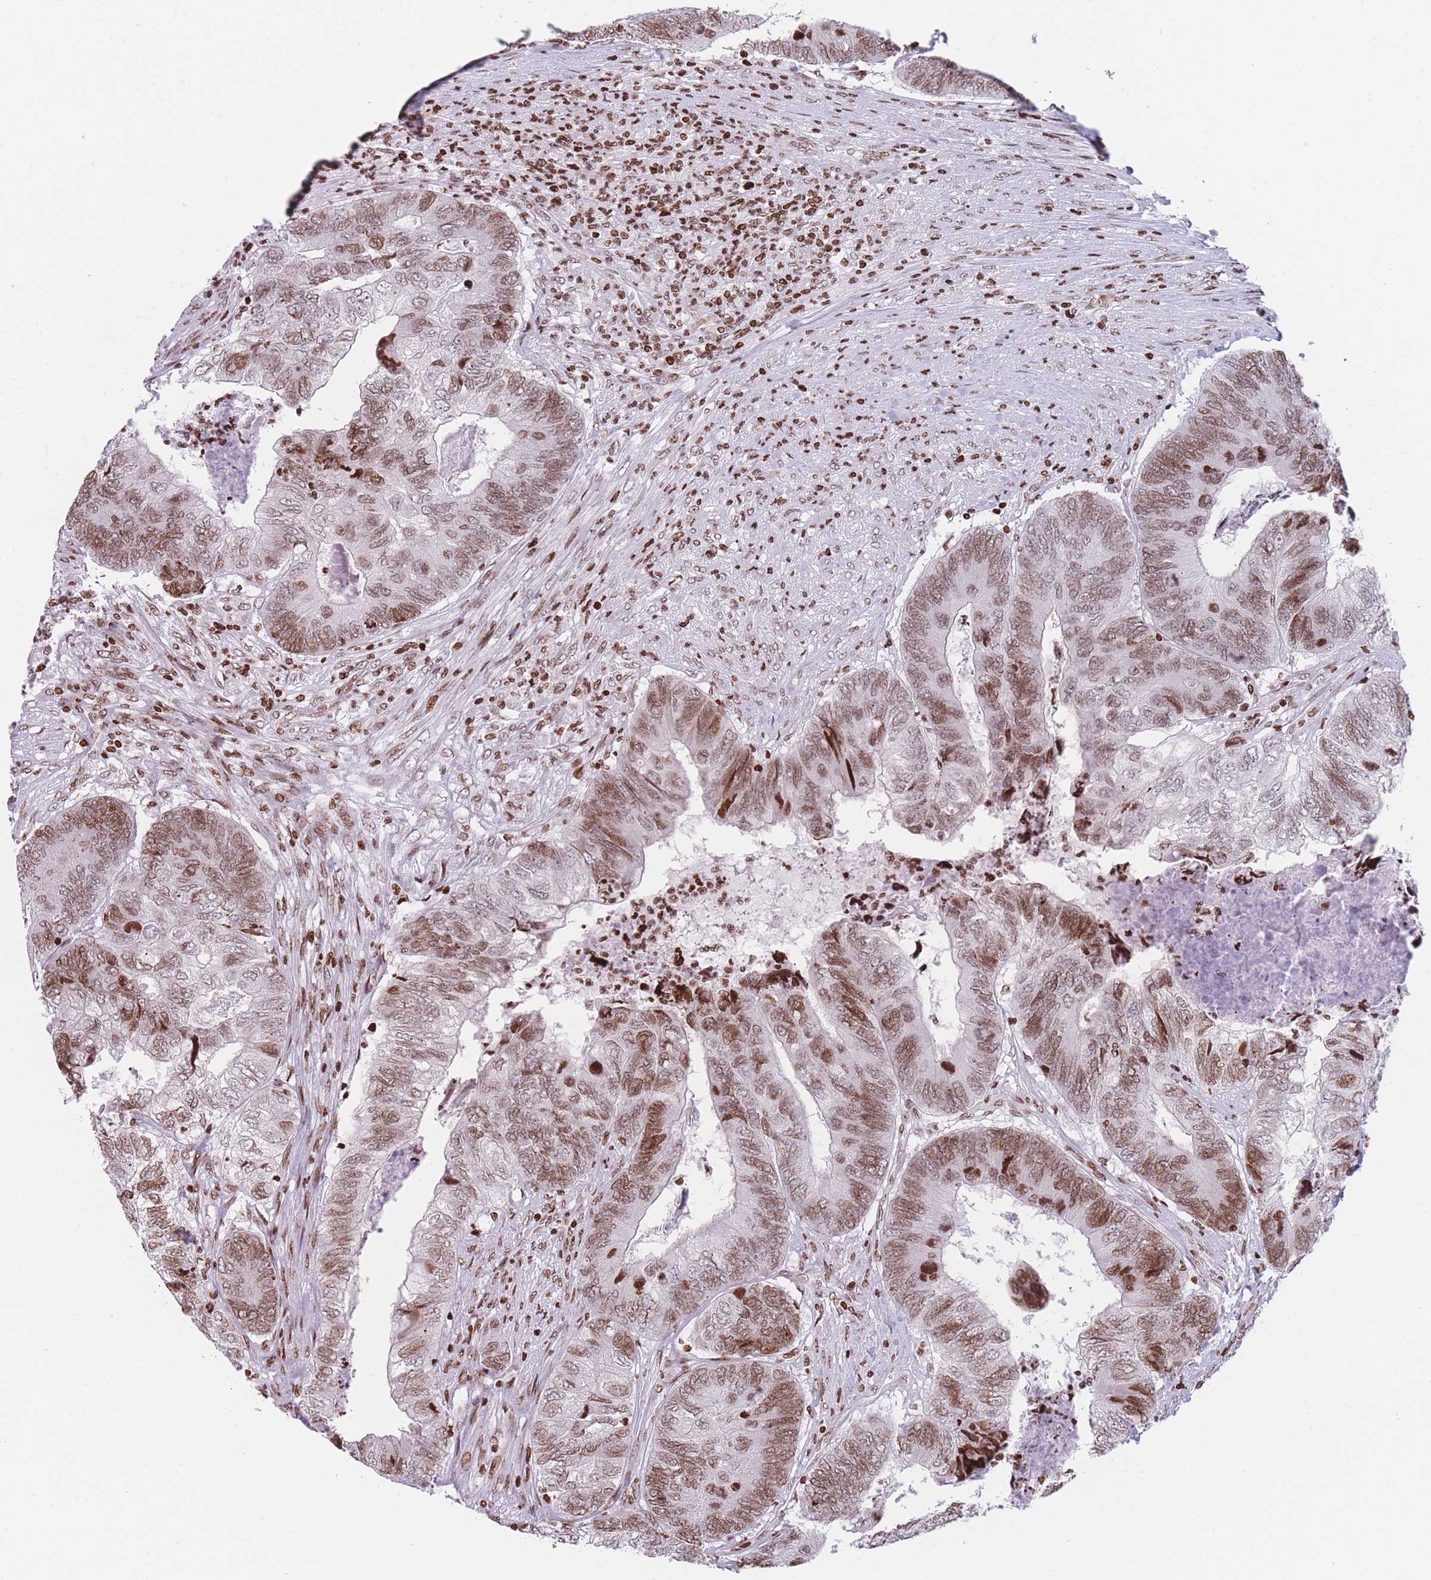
{"staining": {"intensity": "moderate", "quantity": ">75%", "location": "nuclear"}, "tissue": "colorectal cancer", "cell_type": "Tumor cells", "image_type": "cancer", "snomed": [{"axis": "morphology", "description": "Adenocarcinoma, NOS"}, {"axis": "topography", "description": "Colon"}], "caption": "Immunohistochemical staining of human colorectal adenocarcinoma reveals medium levels of moderate nuclear positivity in about >75% of tumor cells. (IHC, brightfield microscopy, high magnification).", "gene": "AK9", "patient": {"sex": "female", "age": 67}}